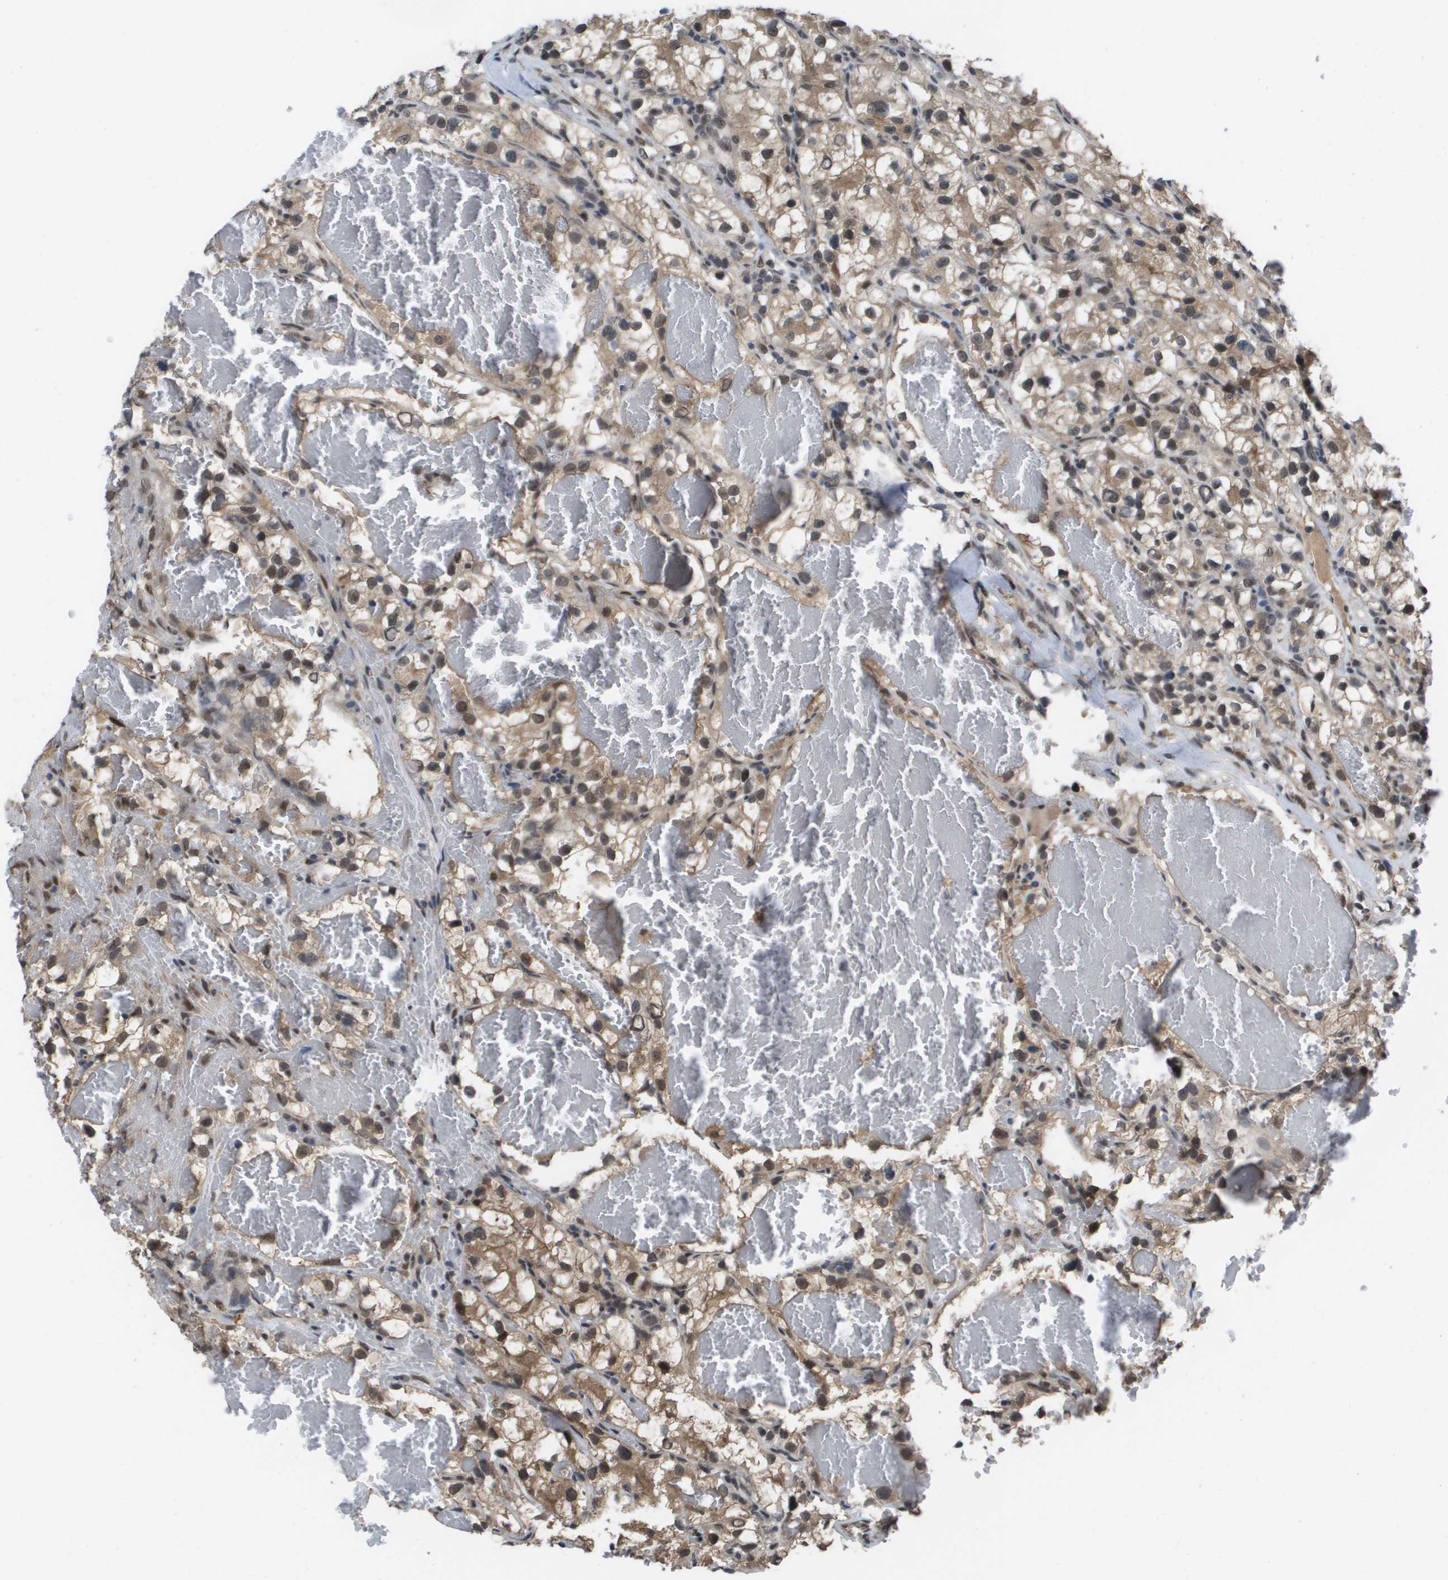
{"staining": {"intensity": "moderate", "quantity": "25%-75%", "location": "cytoplasmic/membranous,nuclear"}, "tissue": "renal cancer", "cell_type": "Tumor cells", "image_type": "cancer", "snomed": [{"axis": "morphology", "description": "Adenocarcinoma, NOS"}, {"axis": "topography", "description": "Kidney"}], "caption": "A photomicrograph of human renal cancer (adenocarcinoma) stained for a protein demonstrates moderate cytoplasmic/membranous and nuclear brown staining in tumor cells.", "gene": "AMBRA1", "patient": {"sex": "female", "age": 57}}